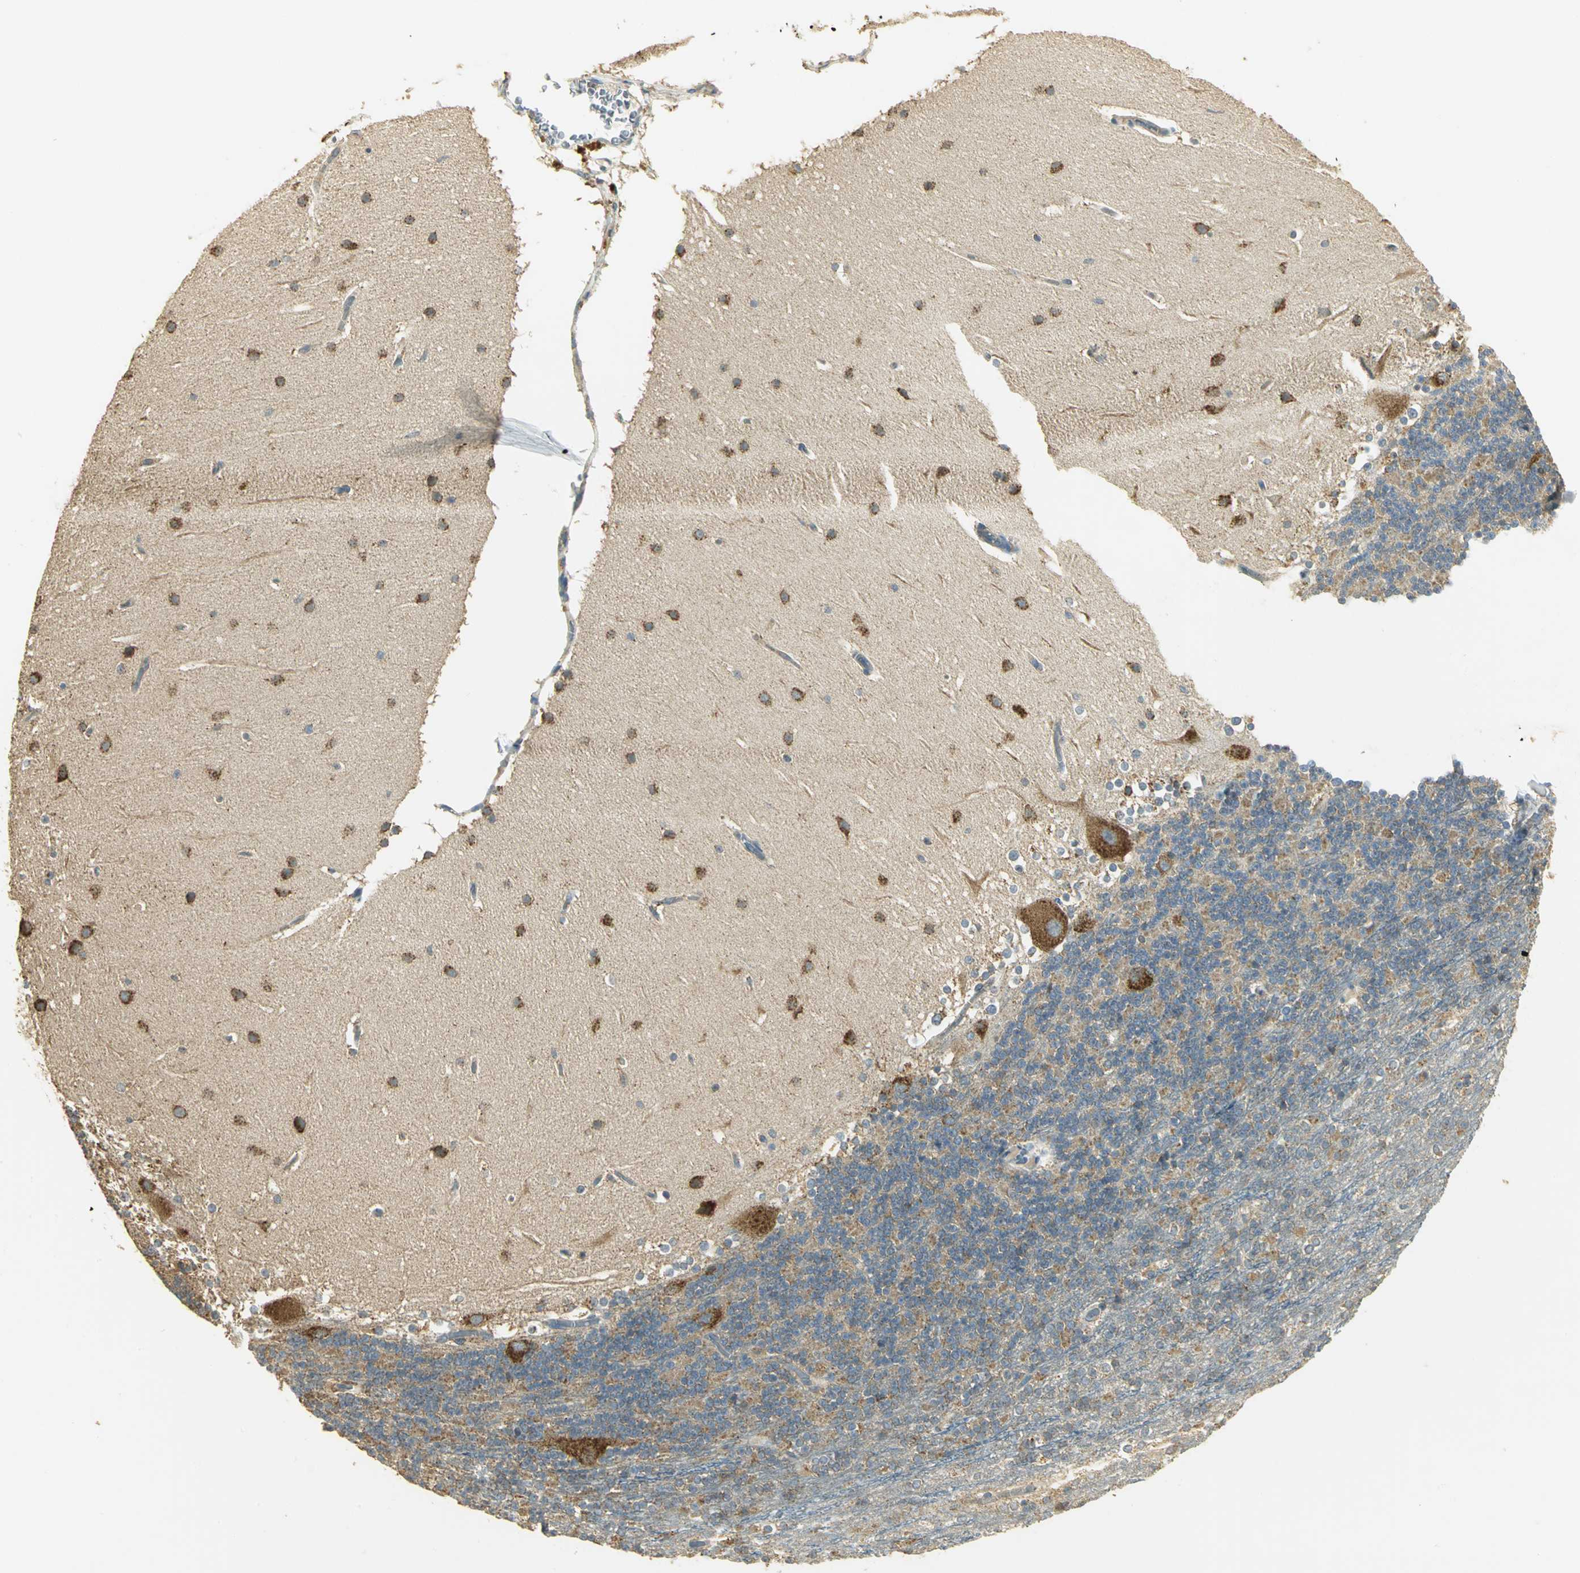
{"staining": {"intensity": "moderate", "quantity": "25%-75%", "location": "cytoplasmic/membranous"}, "tissue": "cerebellum", "cell_type": "Cells in granular layer", "image_type": "normal", "snomed": [{"axis": "morphology", "description": "Normal tissue, NOS"}, {"axis": "topography", "description": "Cerebellum"}], "caption": "Immunohistochemistry staining of unremarkable cerebellum, which exhibits medium levels of moderate cytoplasmic/membranous staining in approximately 25%-75% of cells in granular layer indicating moderate cytoplasmic/membranous protein positivity. The staining was performed using DAB (3,3'-diaminobenzidine) (brown) for protein detection and nuclei were counterstained in hematoxylin (blue).", "gene": "RARS1", "patient": {"sex": "female", "age": 19}}